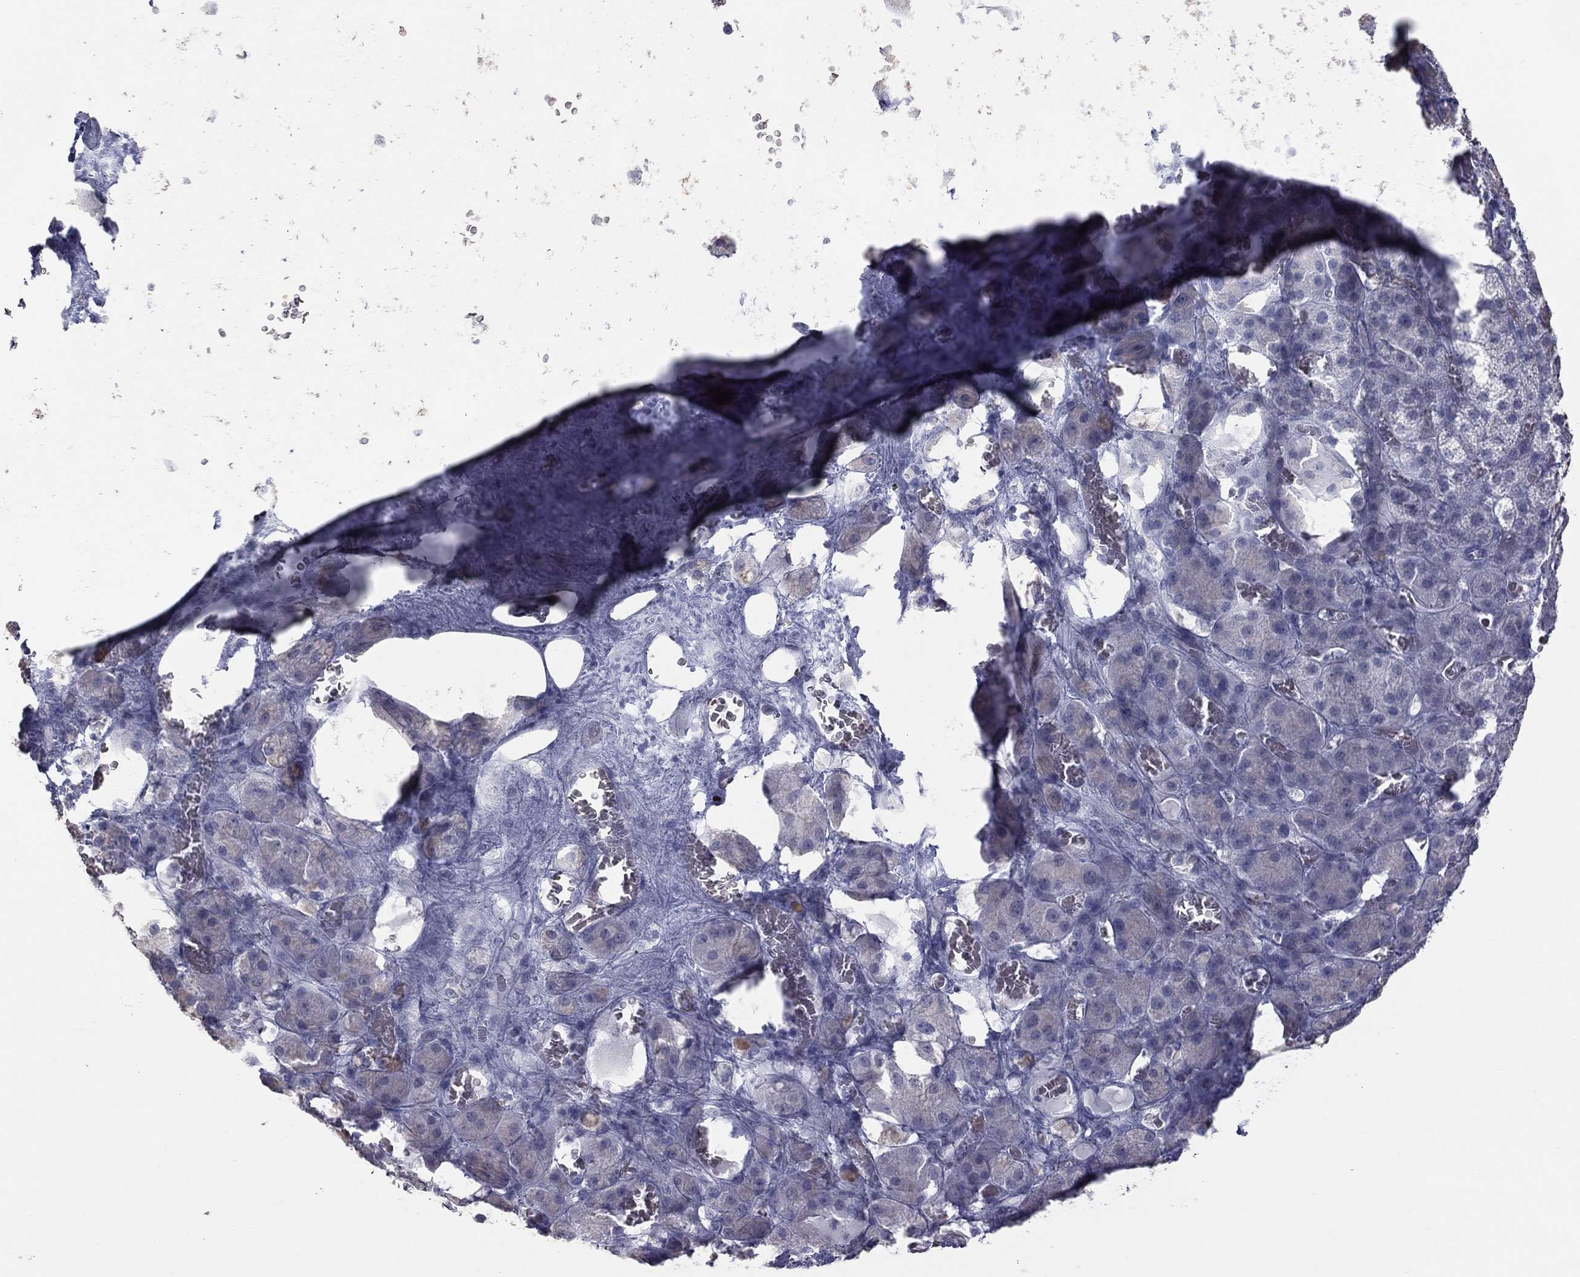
{"staining": {"intensity": "negative", "quantity": "none", "location": "none"}, "tissue": "adrenal gland", "cell_type": "Glandular cells", "image_type": "normal", "snomed": [{"axis": "morphology", "description": "Normal tissue, NOS"}, {"axis": "topography", "description": "Adrenal gland"}], "caption": "DAB (3,3'-diaminobenzidine) immunohistochemical staining of normal human adrenal gland exhibits no significant positivity in glandular cells. Brightfield microscopy of IHC stained with DAB (3,3'-diaminobenzidine) (brown) and hematoxylin (blue), captured at high magnification.", "gene": "ESX1", "patient": {"sex": "male", "age": 70}}